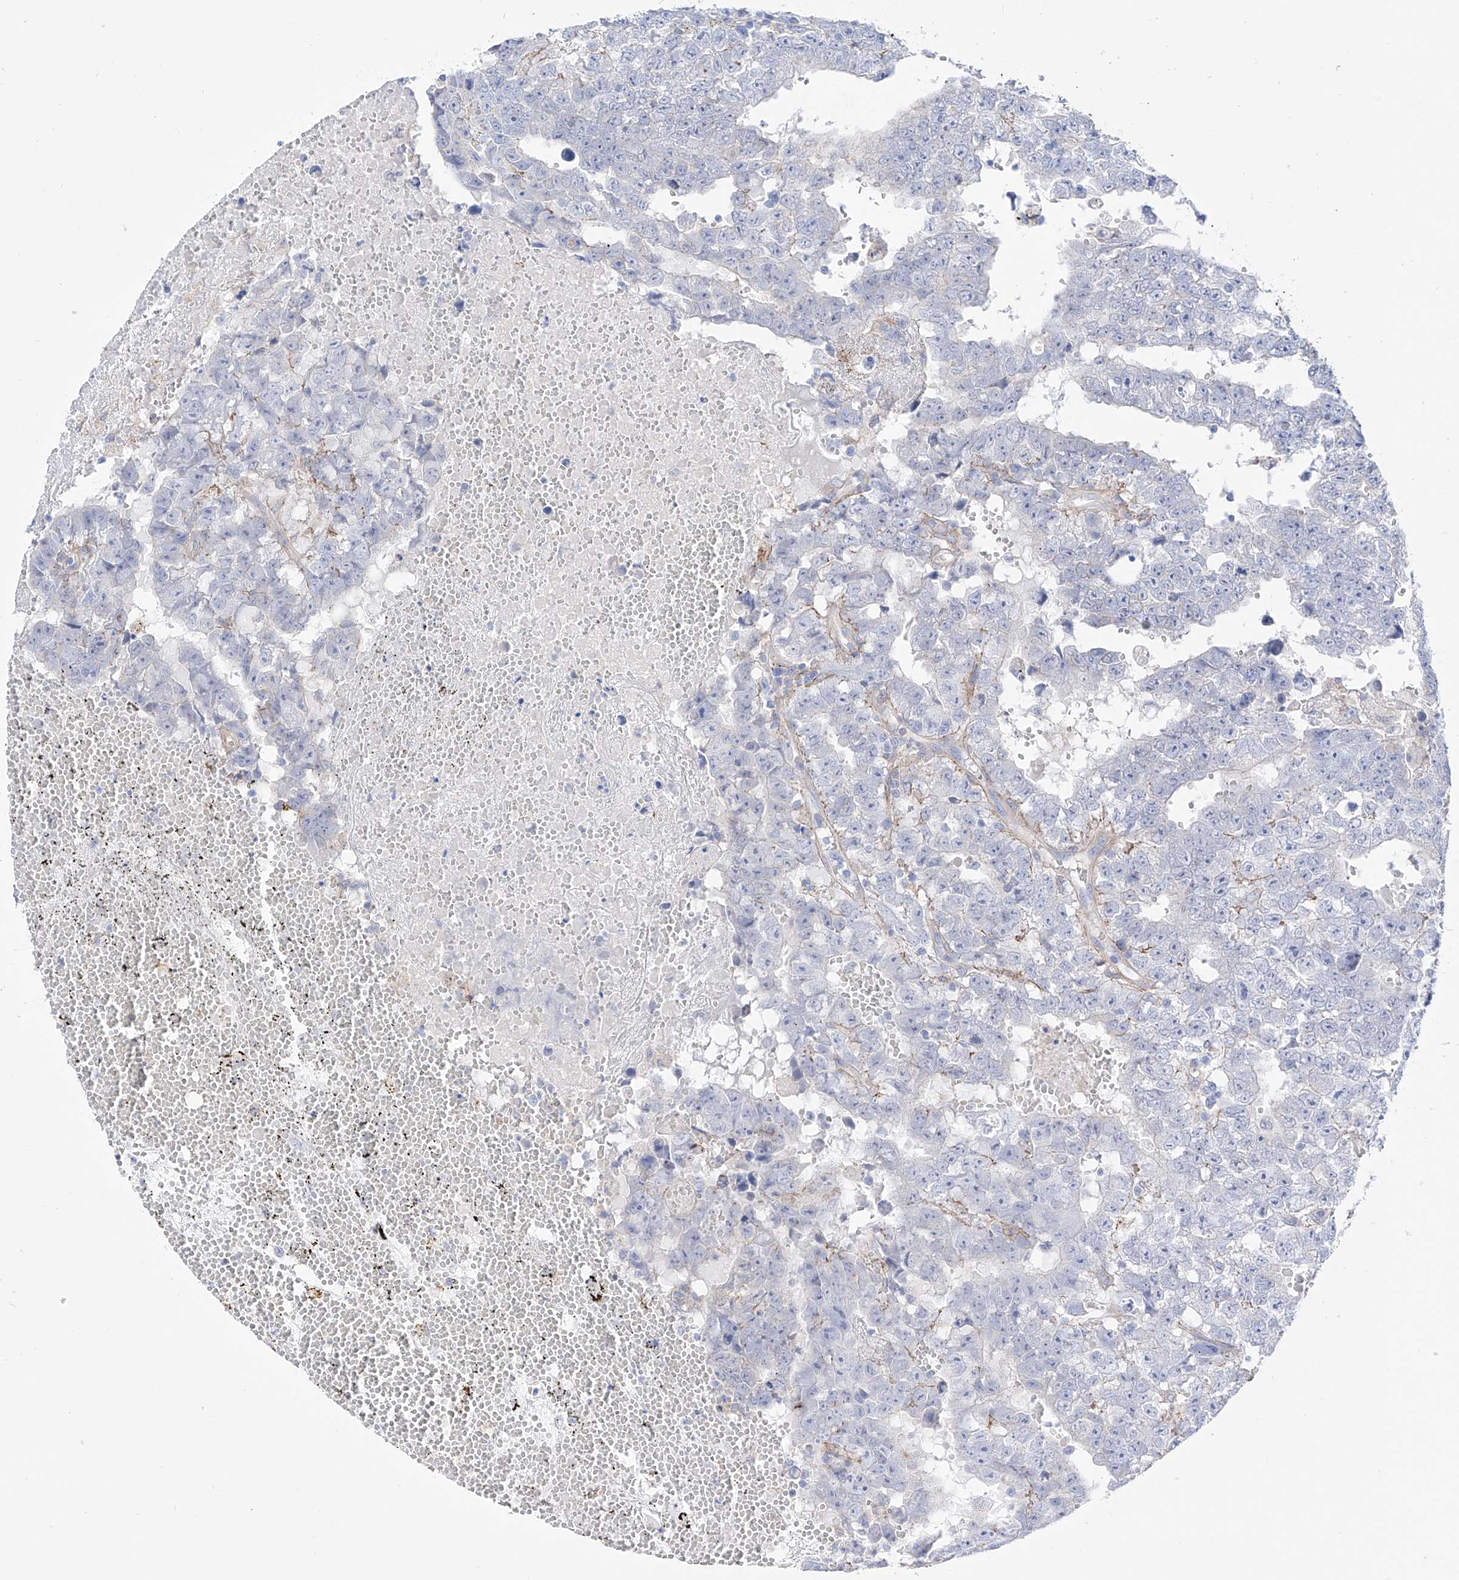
{"staining": {"intensity": "negative", "quantity": "none", "location": "none"}, "tissue": "testis cancer", "cell_type": "Tumor cells", "image_type": "cancer", "snomed": [{"axis": "morphology", "description": "Carcinoma, Embryonal, NOS"}, {"axis": "topography", "description": "Testis"}], "caption": "Image shows no protein staining in tumor cells of testis embryonal carcinoma tissue.", "gene": "ZNF653", "patient": {"sex": "male", "age": 25}}